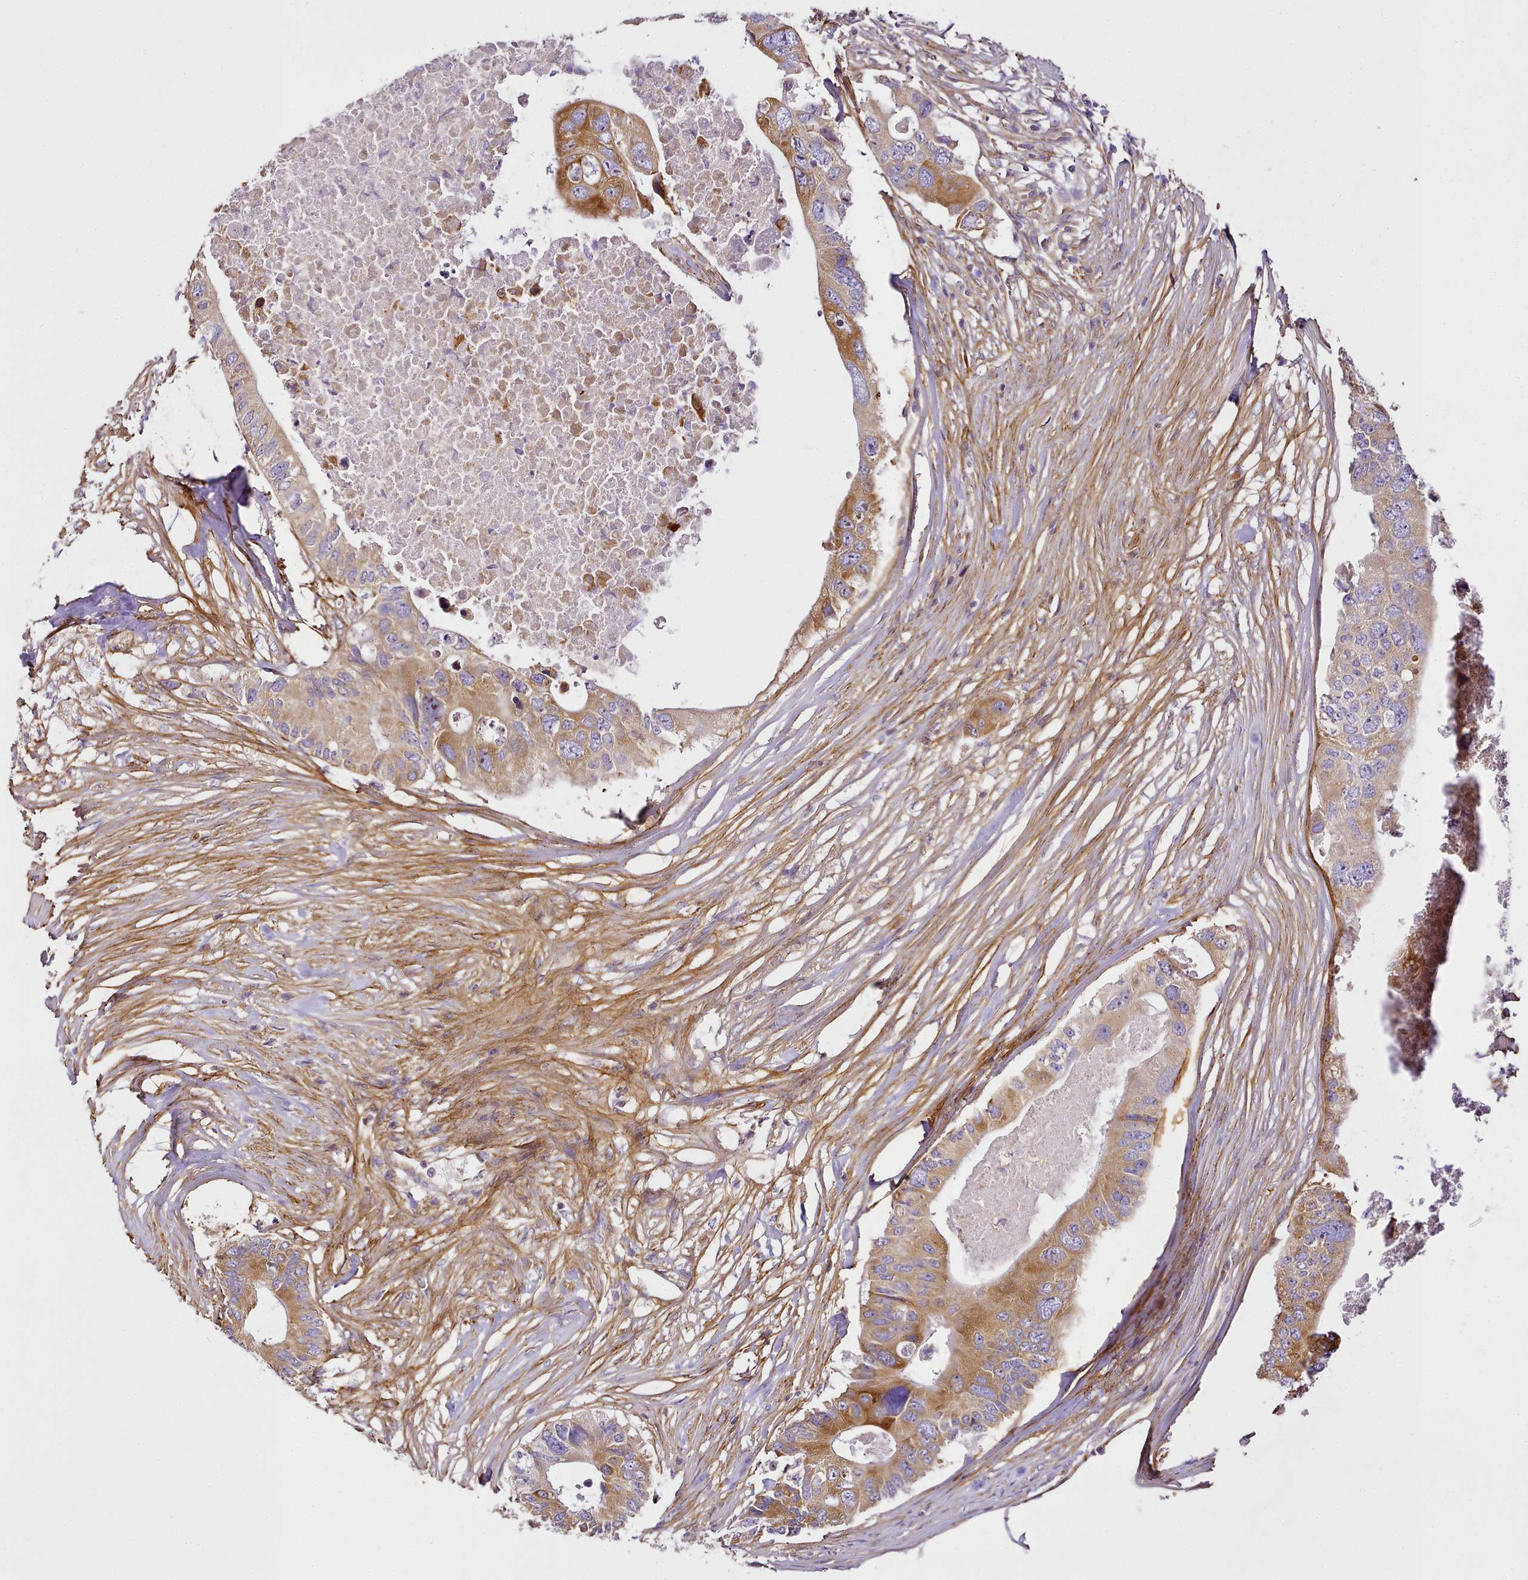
{"staining": {"intensity": "moderate", "quantity": ">75%", "location": "cytoplasmic/membranous"}, "tissue": "colorectal cancer", "cell_type": "Tumor cells", "image_type": "cancer", "snomed": [{"axis": "morphology", "description": "Adenocarcinoma, NOS"}, {"axis": "topography", "description": "Colon"}], "caption": "An image of adenocarcinoma (colorectal) stained for a protein displays moderate cytoplasmic/membranous brown staining in tumor cells.", "gene": "NBPF1", "patient": {"sex": "male", "age": 71}}